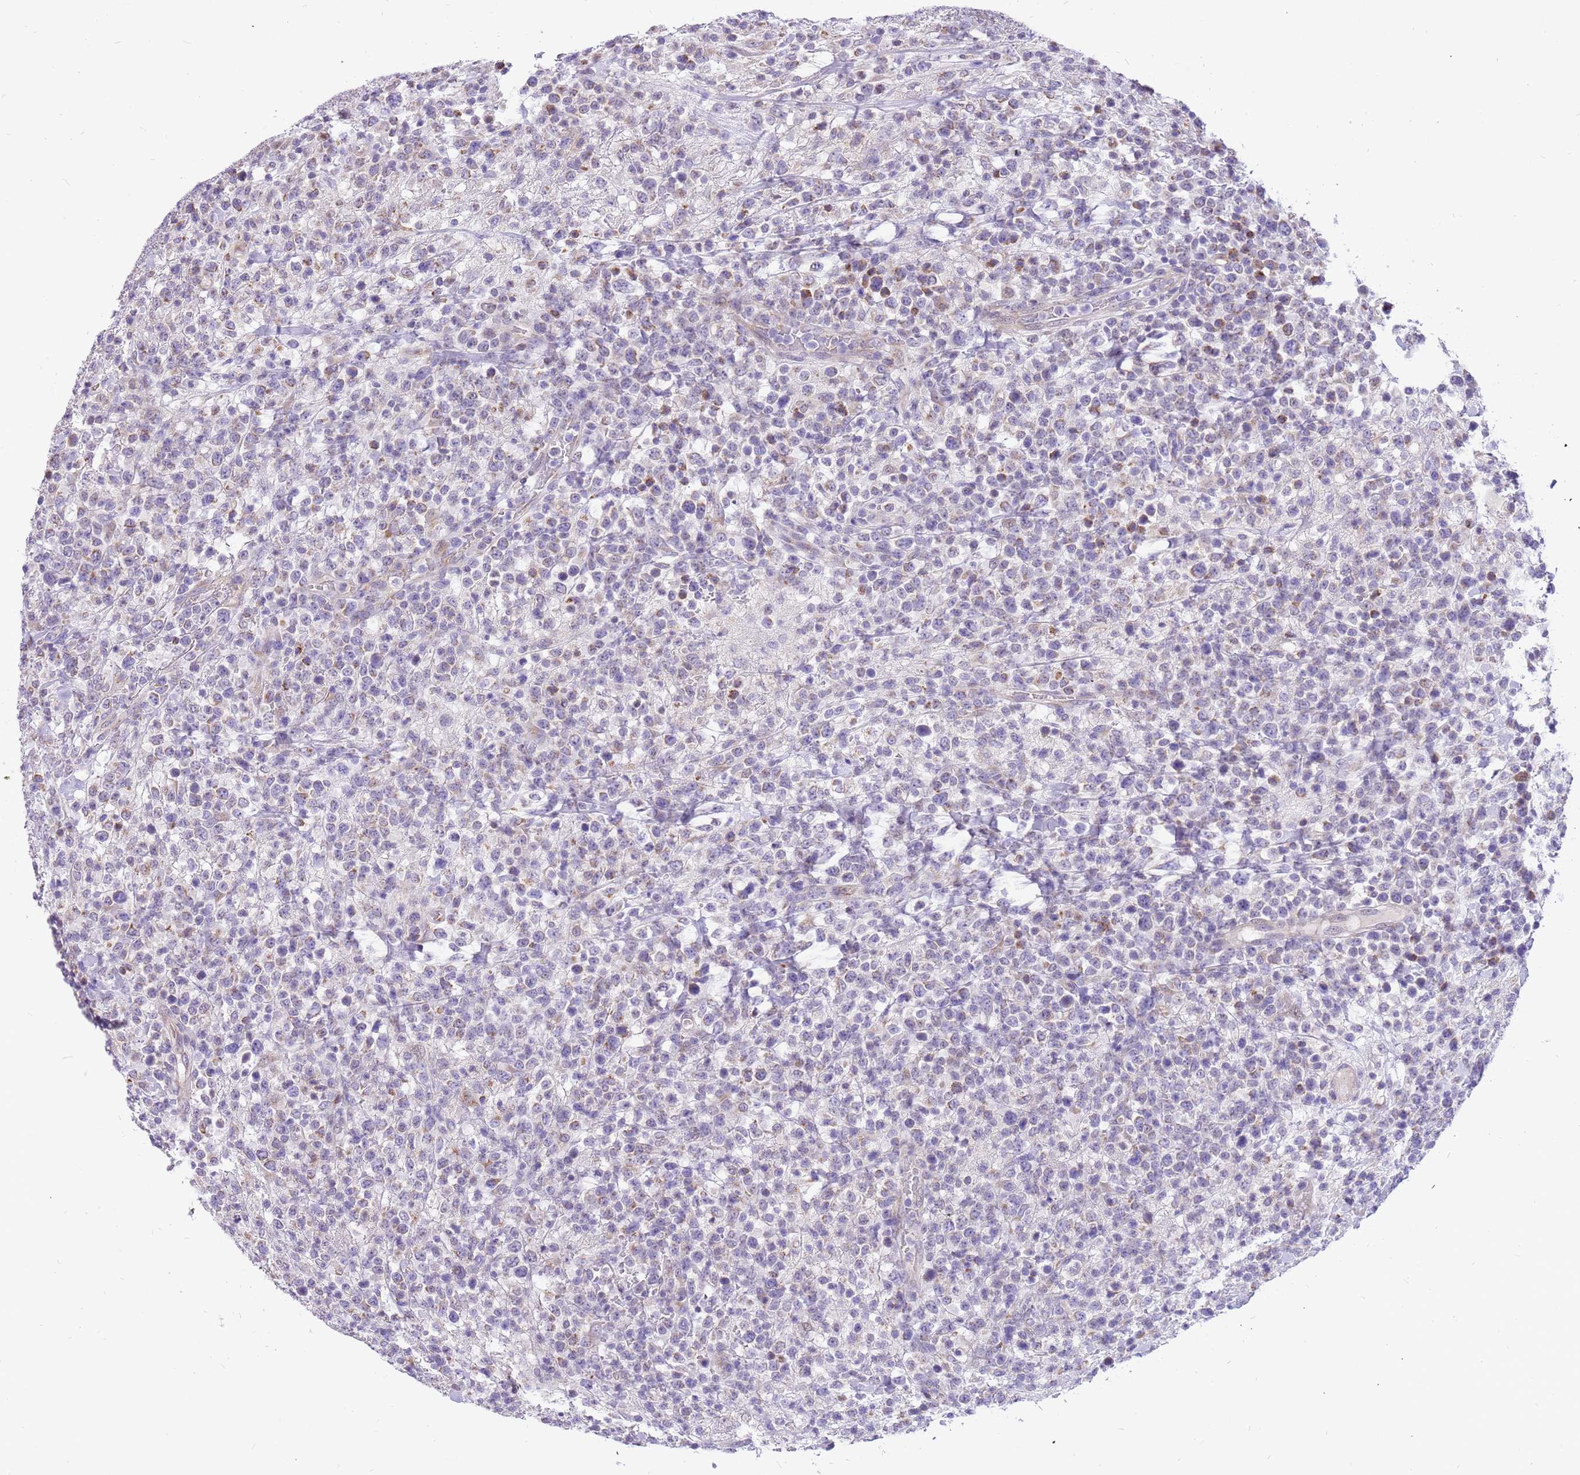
{"staining": {"intensity": "weak", "quantity": "<25%", "location": "cytoplasmic/membranous"}, "tissue": "lymphoma", "cell_type": "Tumor cells", "image_type": "cancer", "snomed": [{"axis": "morphology", "description": "Malignant lymphoma, non-Hodgkin's type, High grade"}, {"axis": "topography", "description": "Colon"}], "caption": "A micrograph of human malignant lymphoma, non-Hodgkin's type (high-grade) is negative for staining in tumor cells.", "gene": "COX17", "patient": {"sex": "female", "age": 53}}